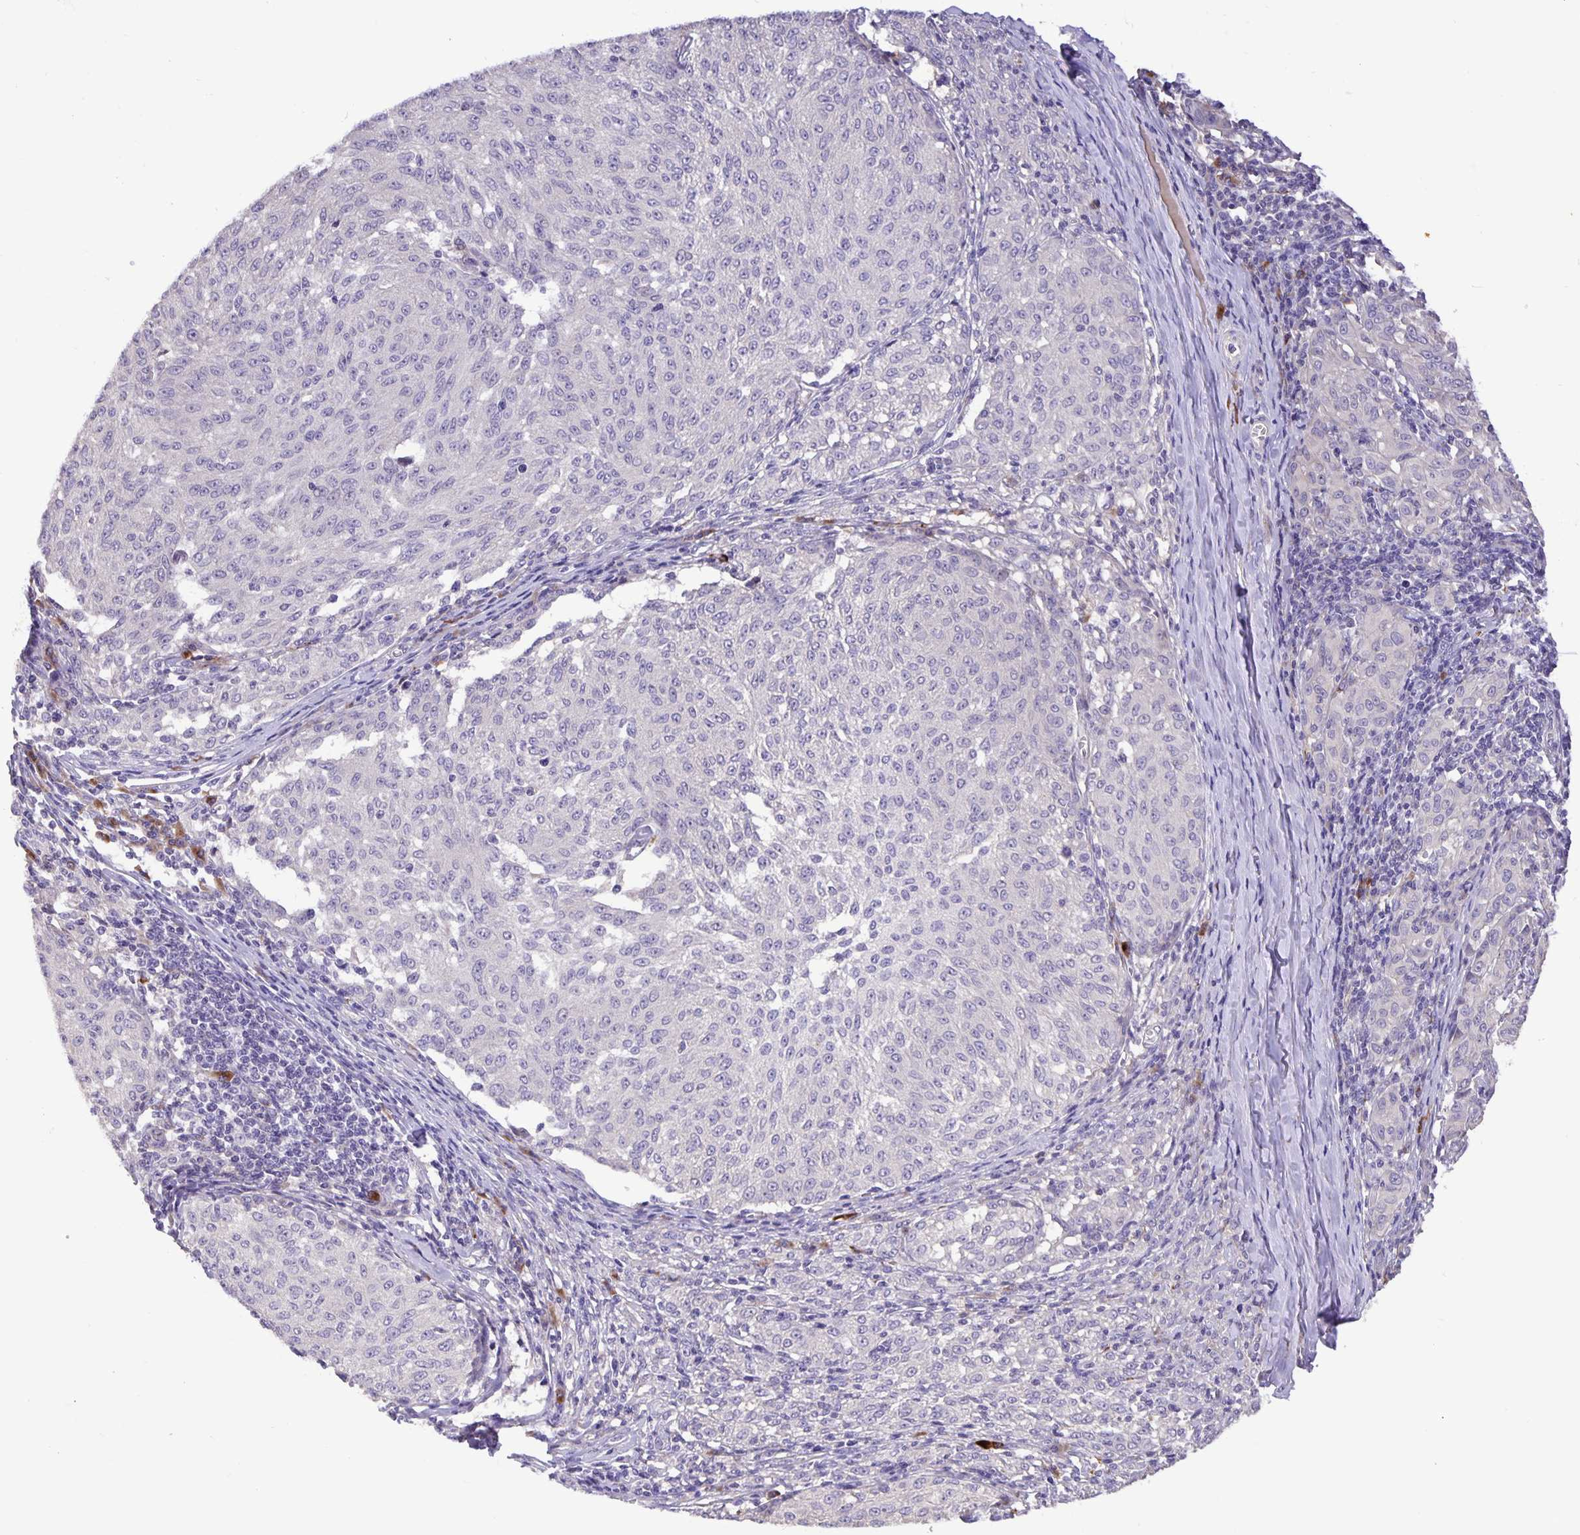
{"staining": {"intensity": "negative", "quantity": "none", "location": "none"}, "tissue": "melanoma", "cell_type": "Tumor cells", "image_type": "cancer", "snomed": [{"axis": "morphology", "description": "Malignant melanoma, NOS"}, {"axis": "topography", "description": "Skin"}], "caption": "Malignant melanoma stained for a protein using immunohistochemistry reveals no staining tumor cells.", "gene": "EML6", "patient": {"sex": "female", "age": 72}}